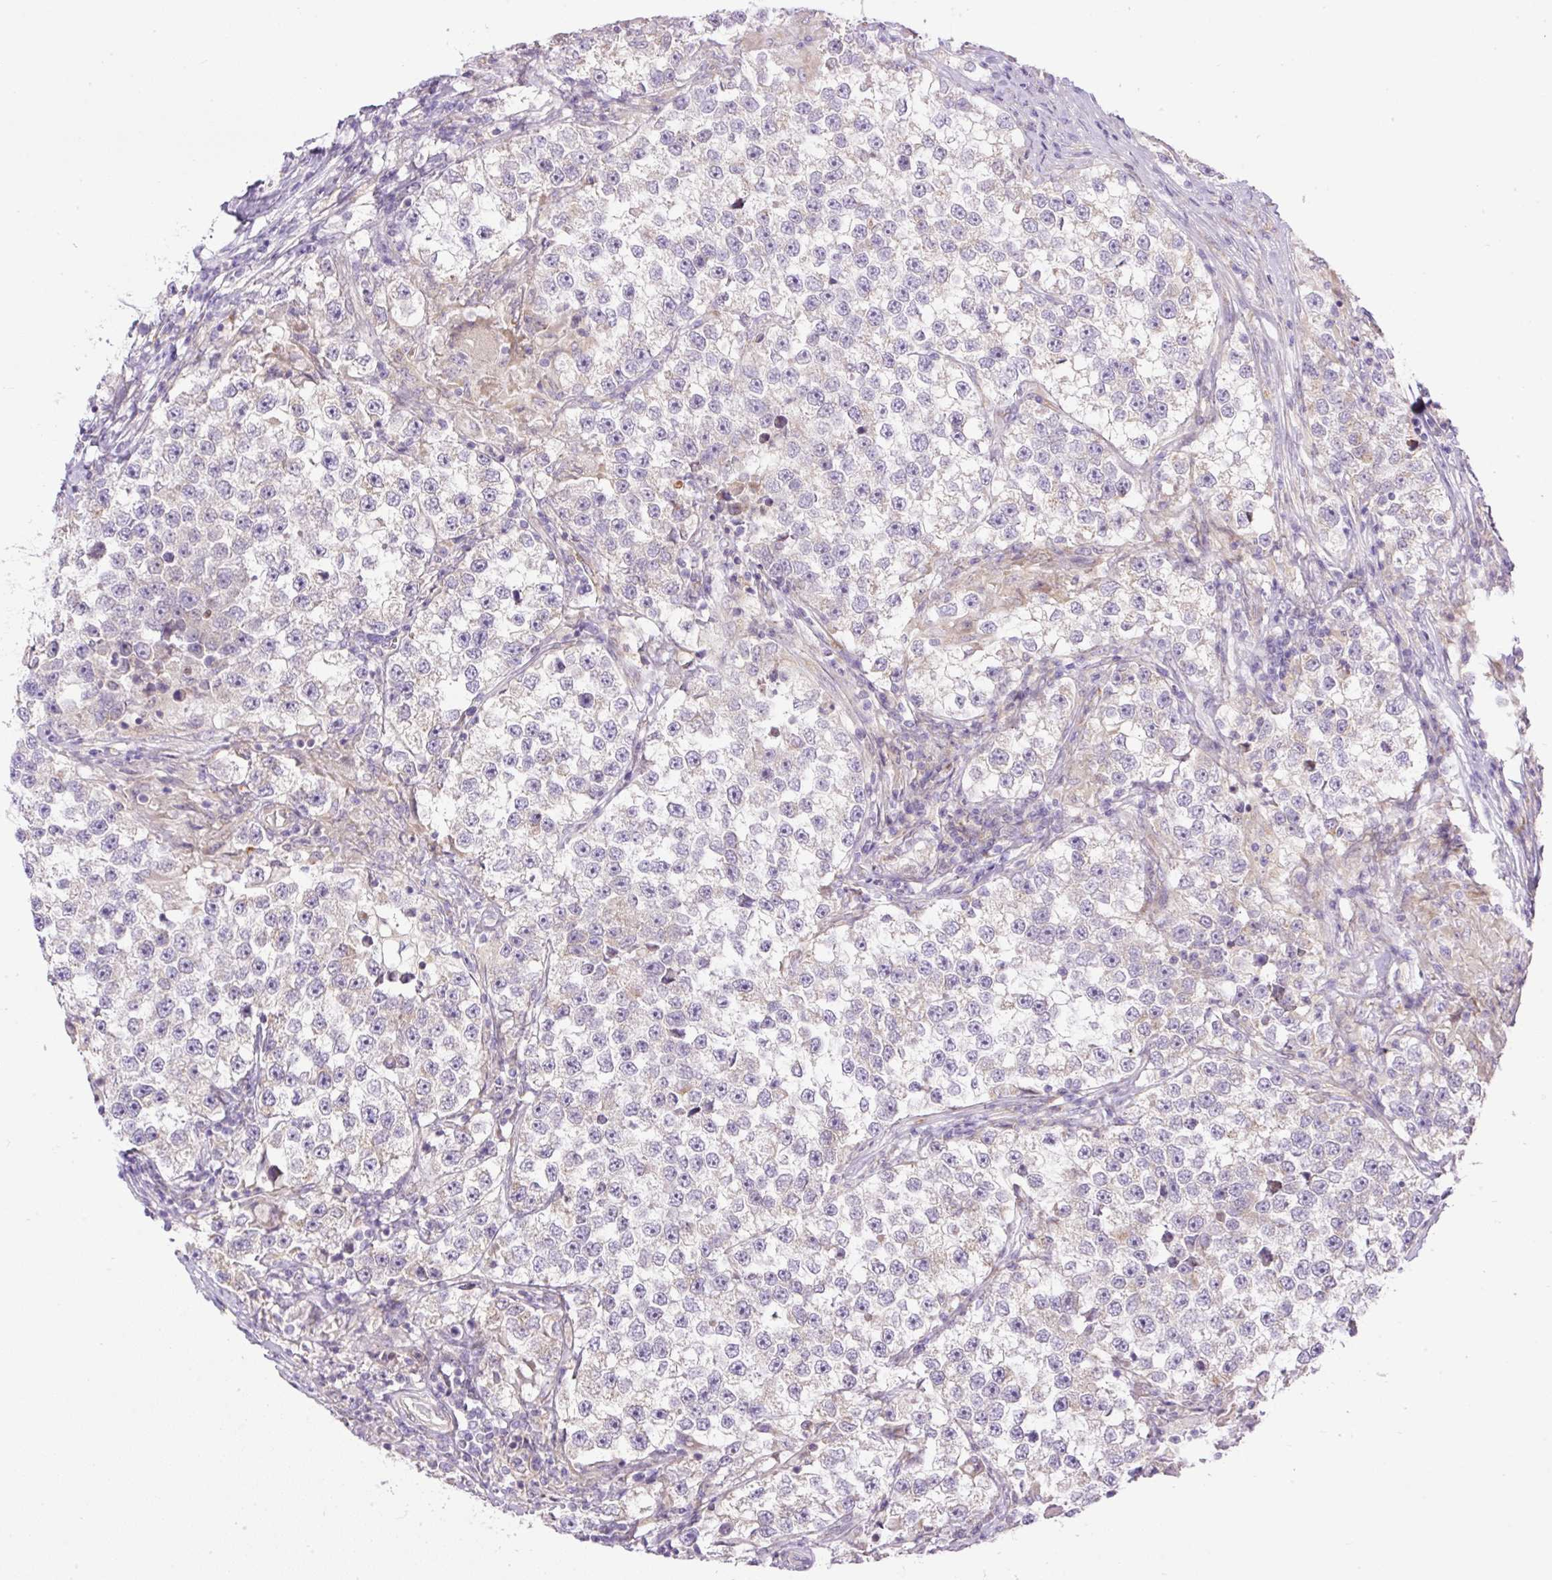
{"staining": {"intensity": "negative", "quantity": "none", "location": "none"}, "tissue": "testis cancer", "cell_type": "Tumor cells", "image_type": "cancer", "snomed": [{"axis": "morphology", "description": "Seminoma, NOS"}, {"axis": "topography", "description": "Testis"}], "caption": "The IHC image has no significant positivity in tumor cells of testis cancer (seminoma) tissue. The staining was performed using DAB to visualize the protein expression in brown, while the nuclei were stained in blue with hematoxylin (Magnification: 20x).", "gene": "POFUT1", "patient": {"sex": "male", "age": 46}}